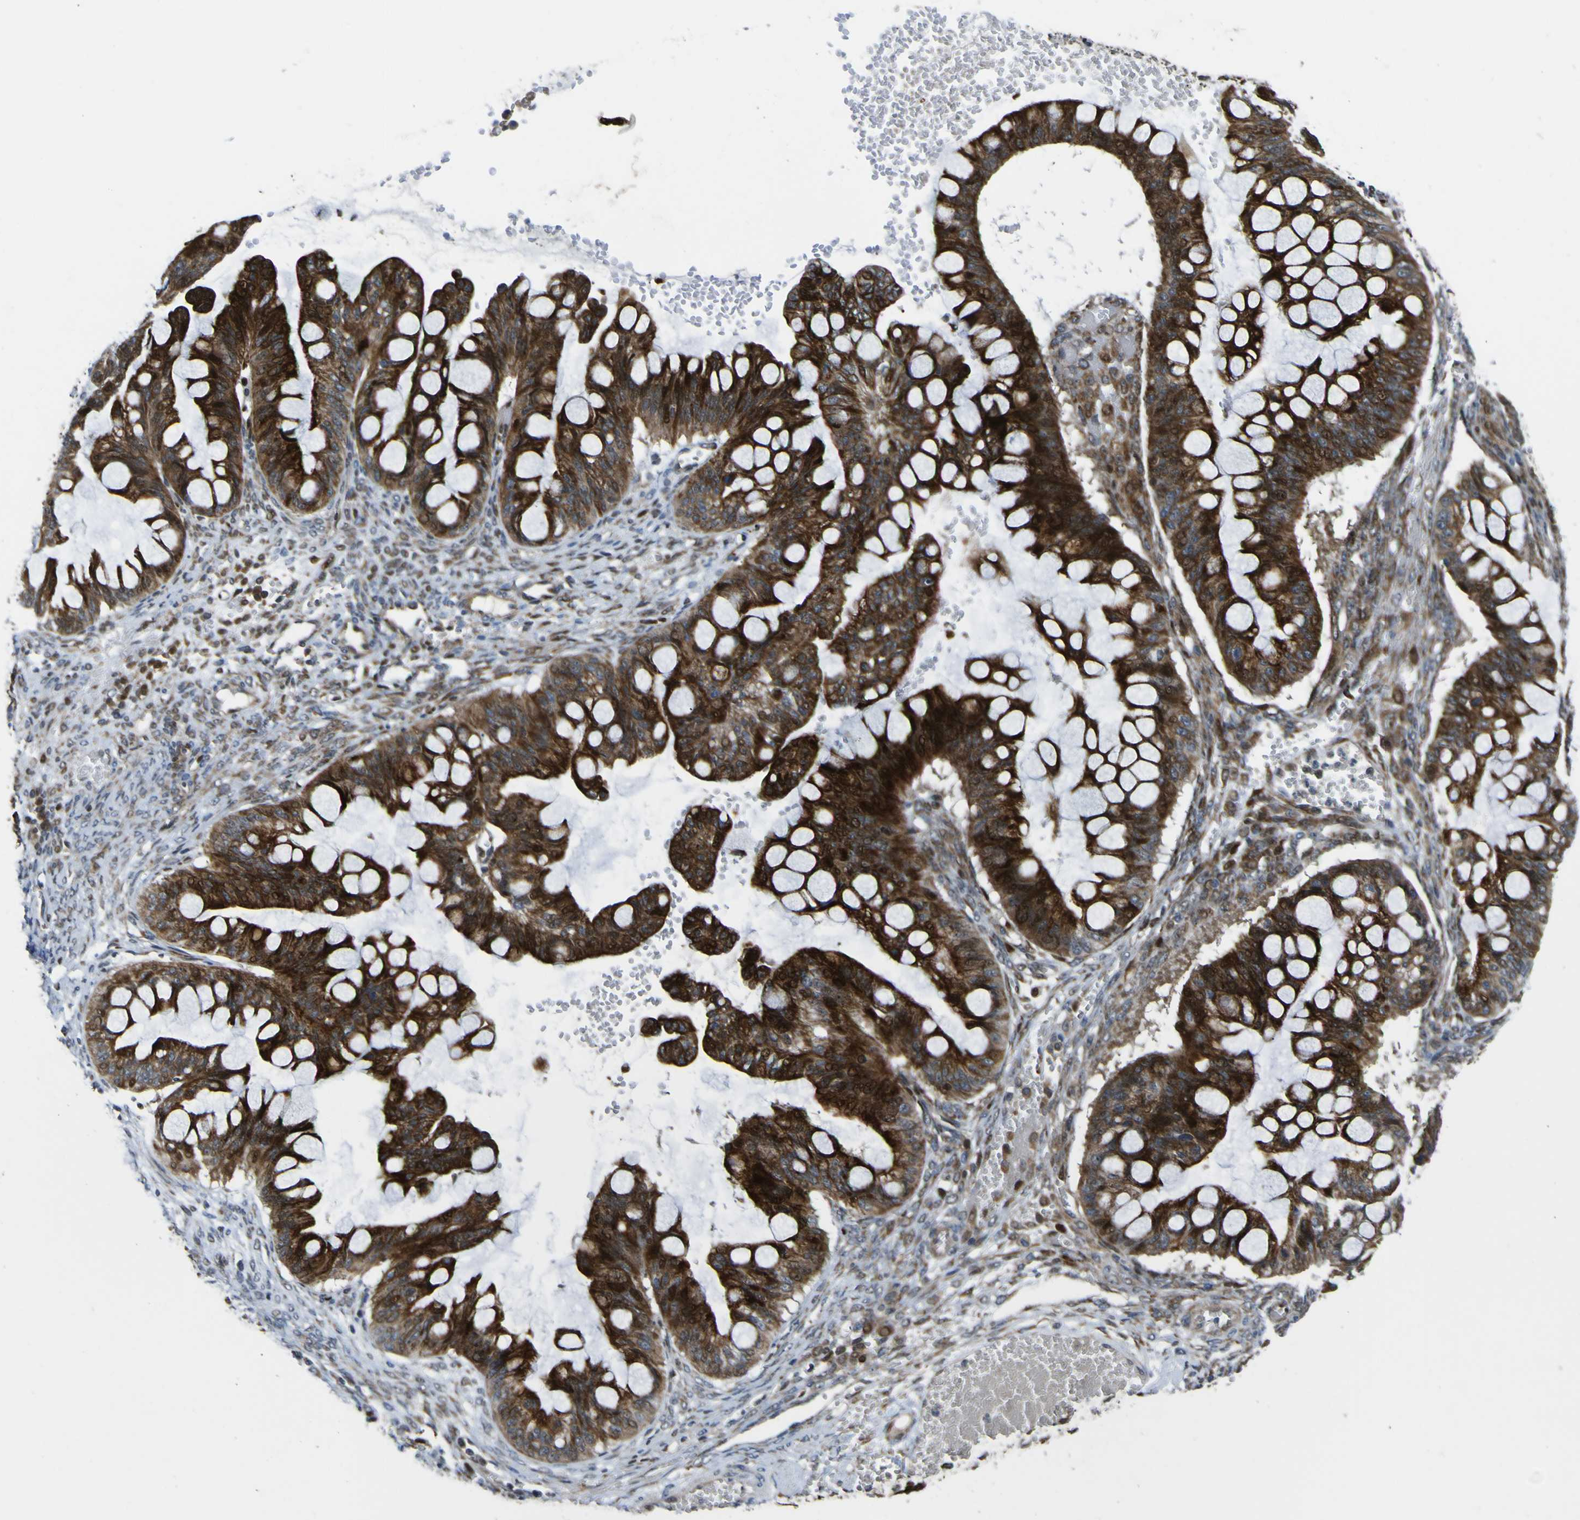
{"staining": {"intensity": "strong", "quantity": ">75%", "location": "cytoplasmic/membranous"}, "tissue": "ovarian cancer", "cell_type": "Tumor cells", "image_type": "cancer", "snomed": [{"axis": "morphology", "description": "Cystadenocarcinoma, mucinous, NOS"}, {"axis": "topography", "description": "Ovary"}], "caption": "Ovarian cancer stained with a brown dye shows strong cytoplasmic/membranous positive expression in approximately >75% of tumor cells.", "gene": "LBHD1", "patient": {"sex": "female", "age": 73}}